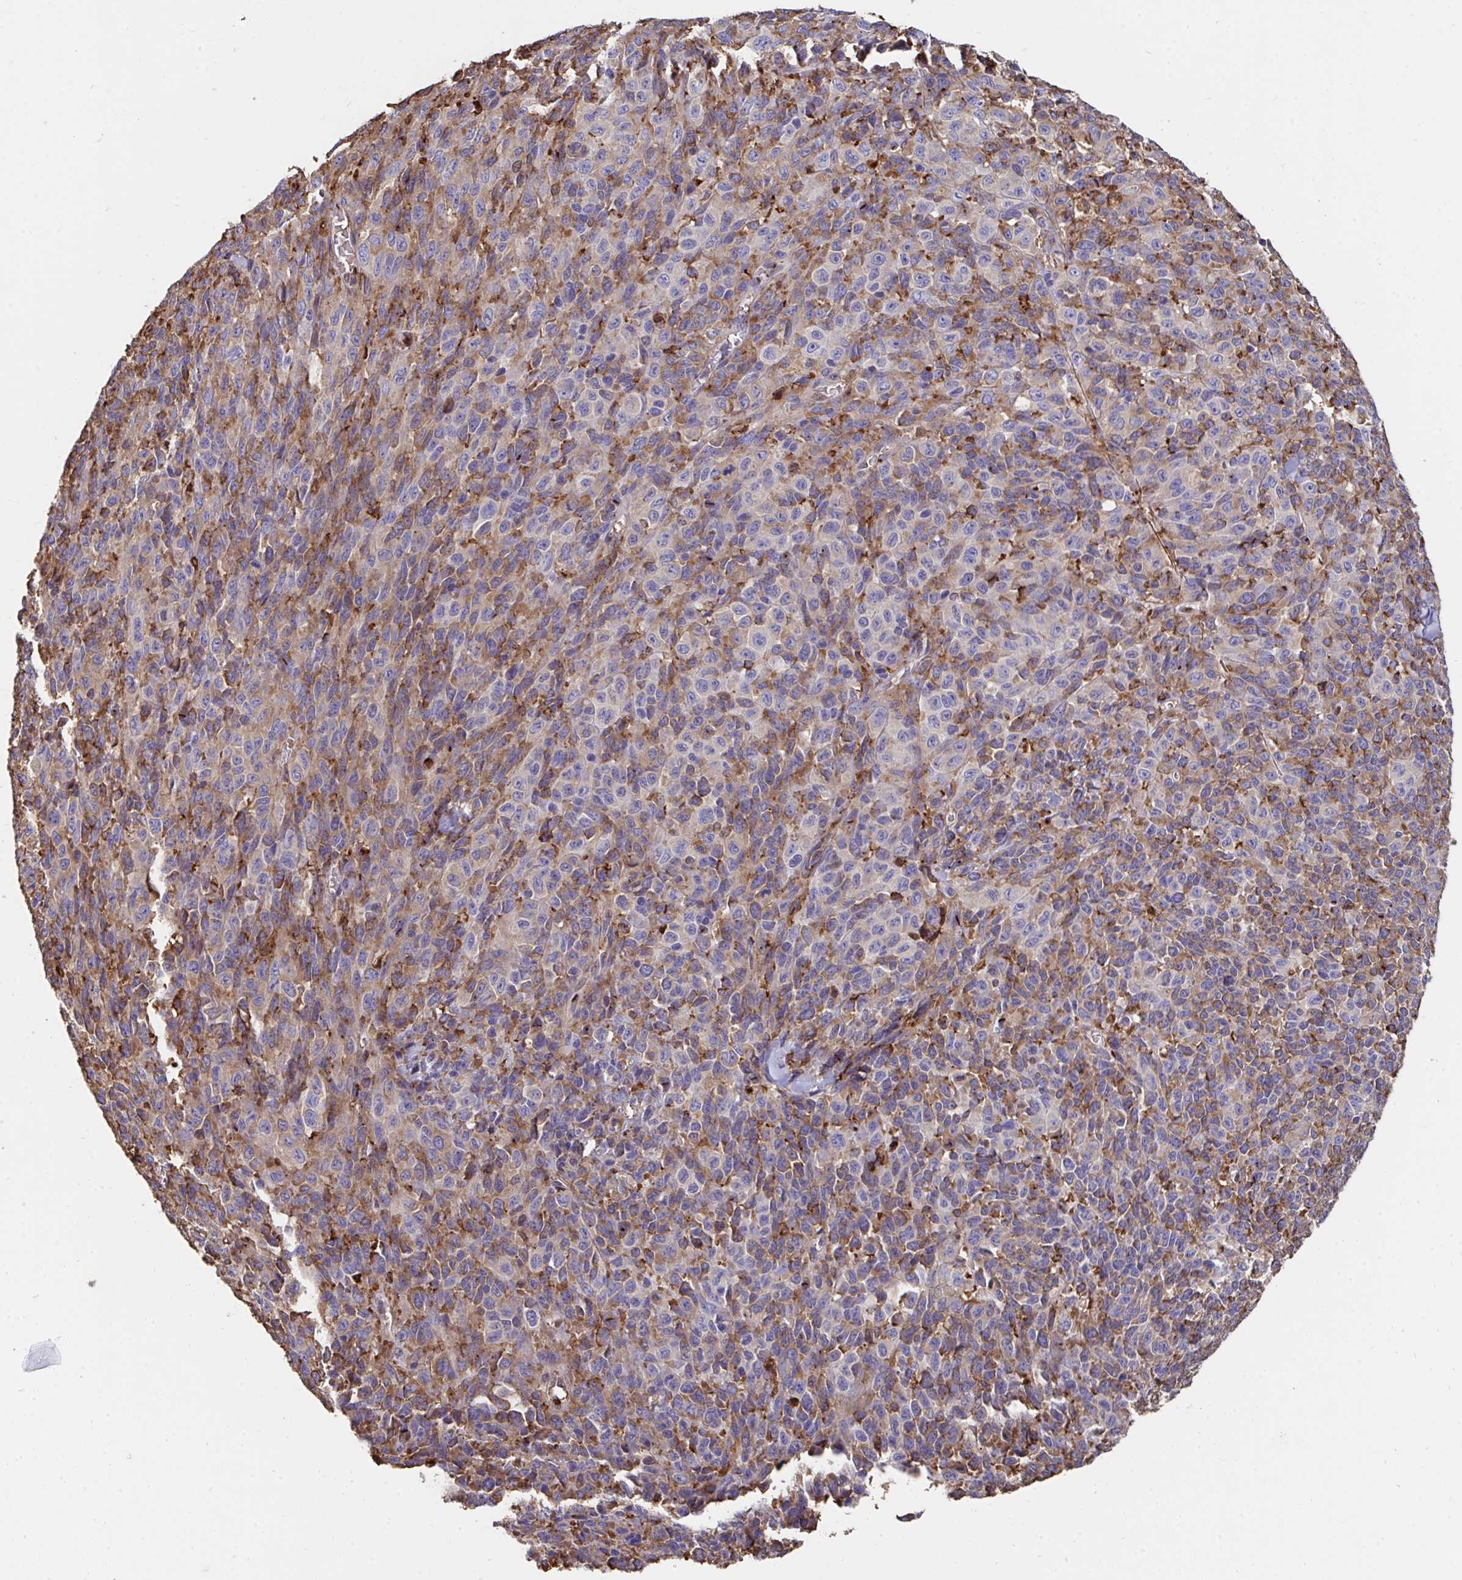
{"staining": {"intensity": "weak", "quantity": "<25%", "location": "cytoplasmic/membranous"}, "tissue": "melanoma", "cell_type": "Tumor cells", "image_type": "cancer", "snomed": [{"axis": "morphology", "description": "Malignant melanoma, NOS"}, {"axis": "topography", "description": "Skin"}], "caption": "Immunohistochemistry (IHC) photomicrograph of neoplastic tissue: melanoma stained with DAB demonstrates no significant protein staining in tumor cells.", "gene": "CFL1", "patient": {"sex": "female", "age": 66}}